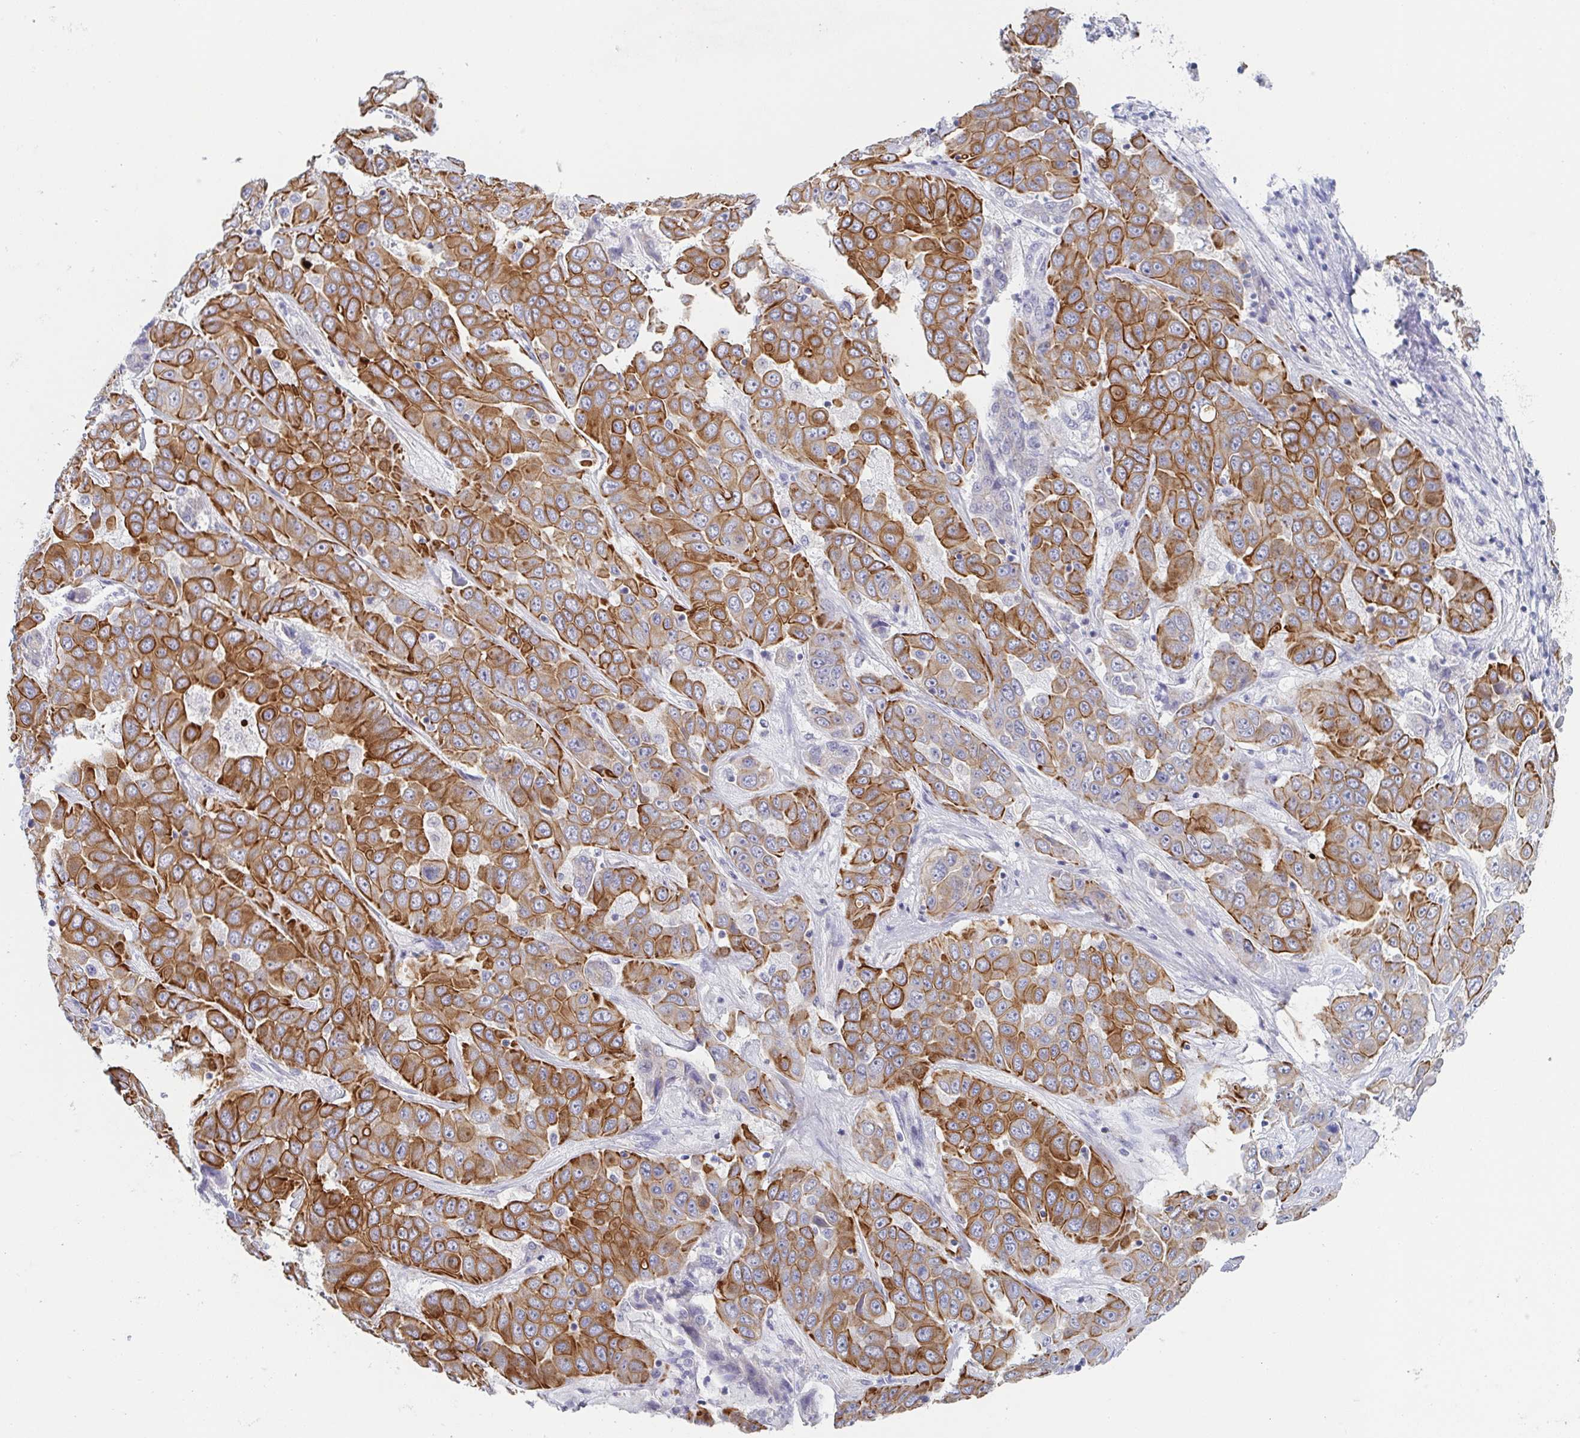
{"staining": {"intensity": "moderate", "quantity": ">75%", "location": "cytoplasmic/membranous"}, "tissue": "liver cancer", "cell_type": "Tumor cells", "image_type": "cancer", "snomed": [{"axis": "morphology", "description": "Cholangiocarcinoma"}, {"axis": "topography", "description": "Liver"}], "caption": "This is an image of immunohistochemistry (IHC) staining of cholangiocarcinoma (liver), which shows moderate positivity in the cytoplasmic/membranous of tumor cells.", "gene": "RHOV", "patient": {"sex": "female", "age": 52}}